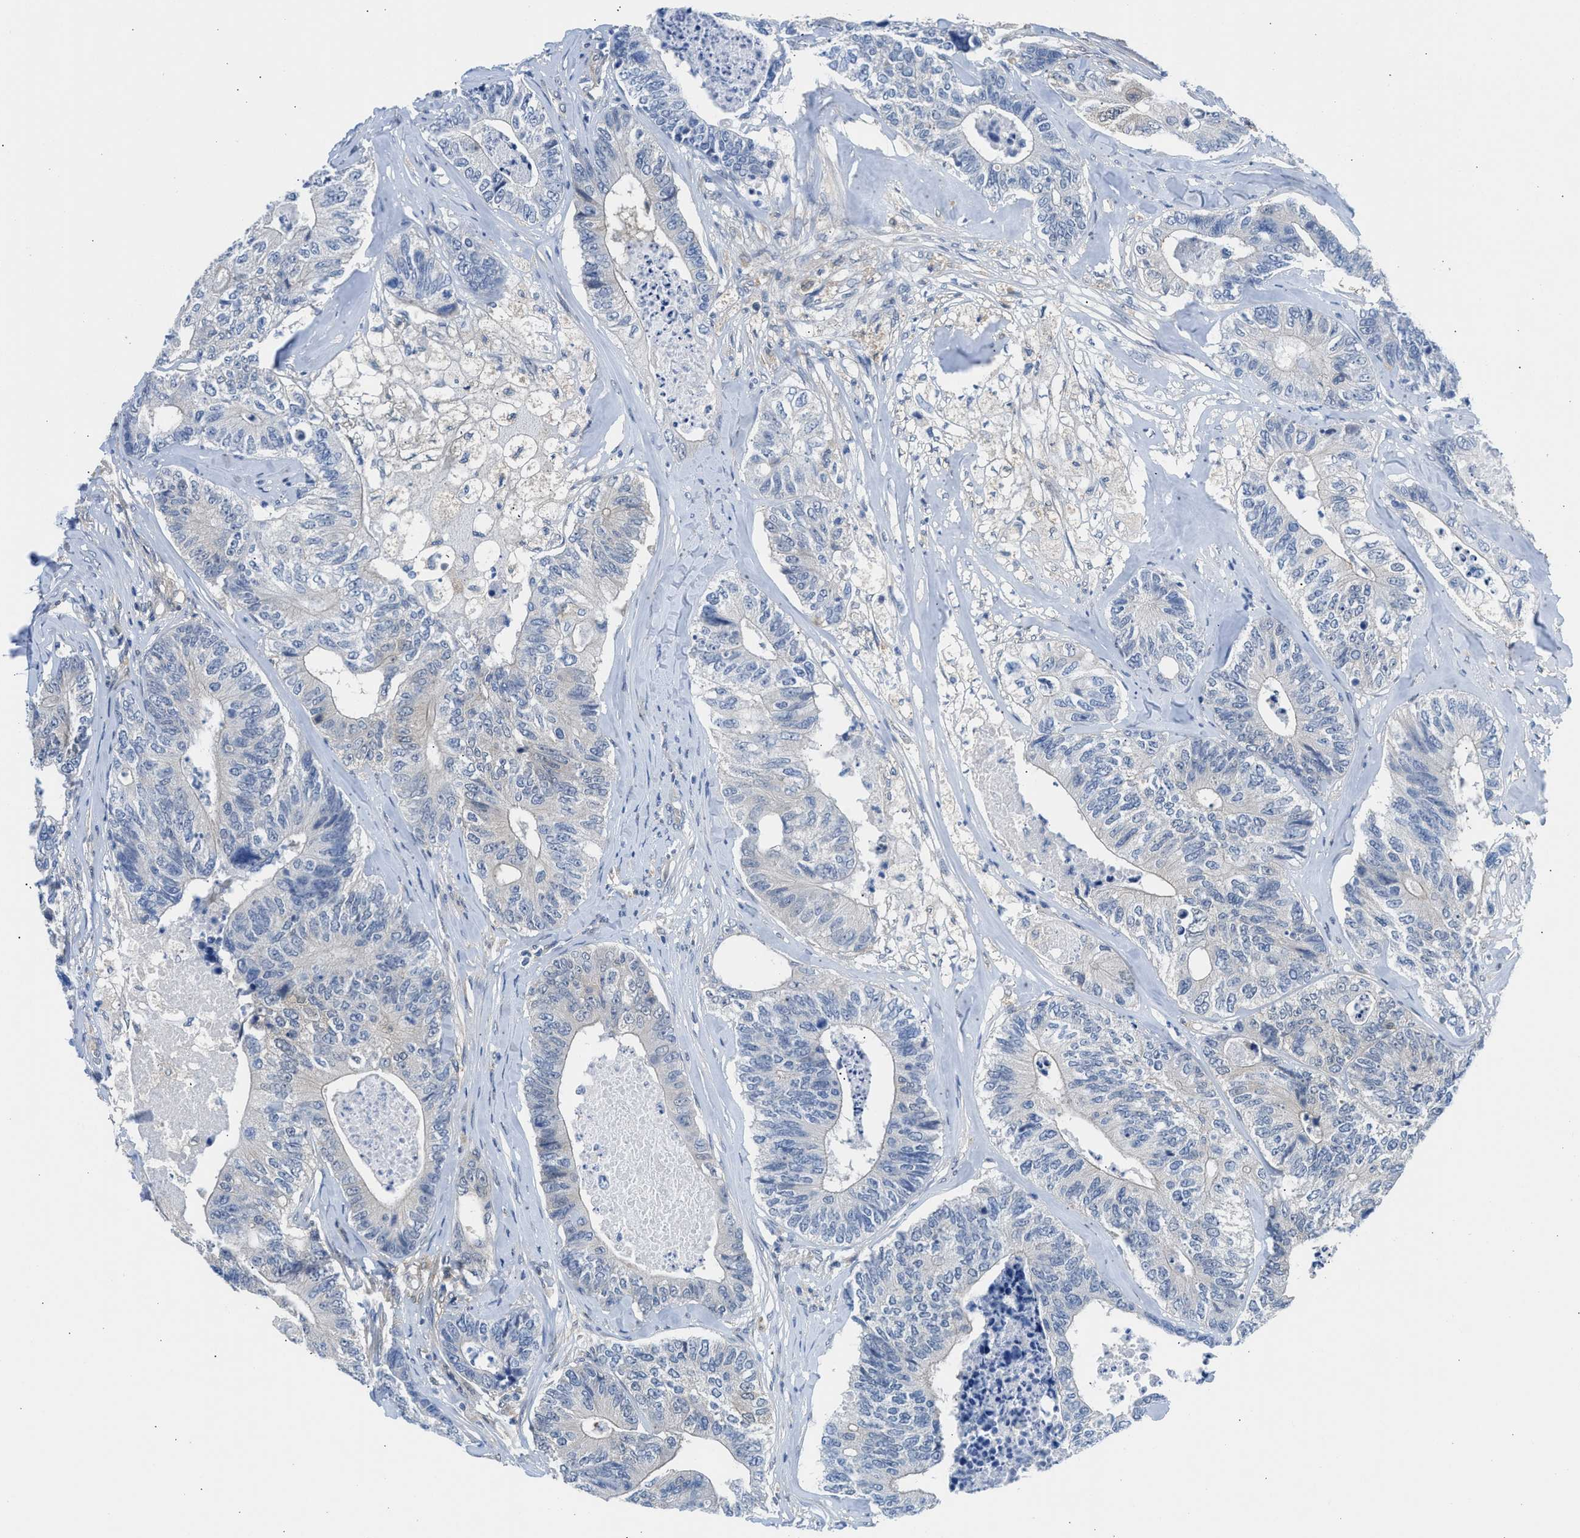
{"staining": {"intensity": "negative", "quantity": "none", "location": "none"}, "tissue": "colorectal cancer", "cell_type": "Tumor cells", "image_type": "cancer", "snomed": [{"axis": "morphology", "description": "Adenocarcinoma, NOS"}, {"axis": "topography", "description": "Colon"}], "caption": "The image shows no significant expression in tumor cells of colorectal adenocarcinoma.", "gene": "CBR1", "patient": {"sex": "female", "age": 67}}